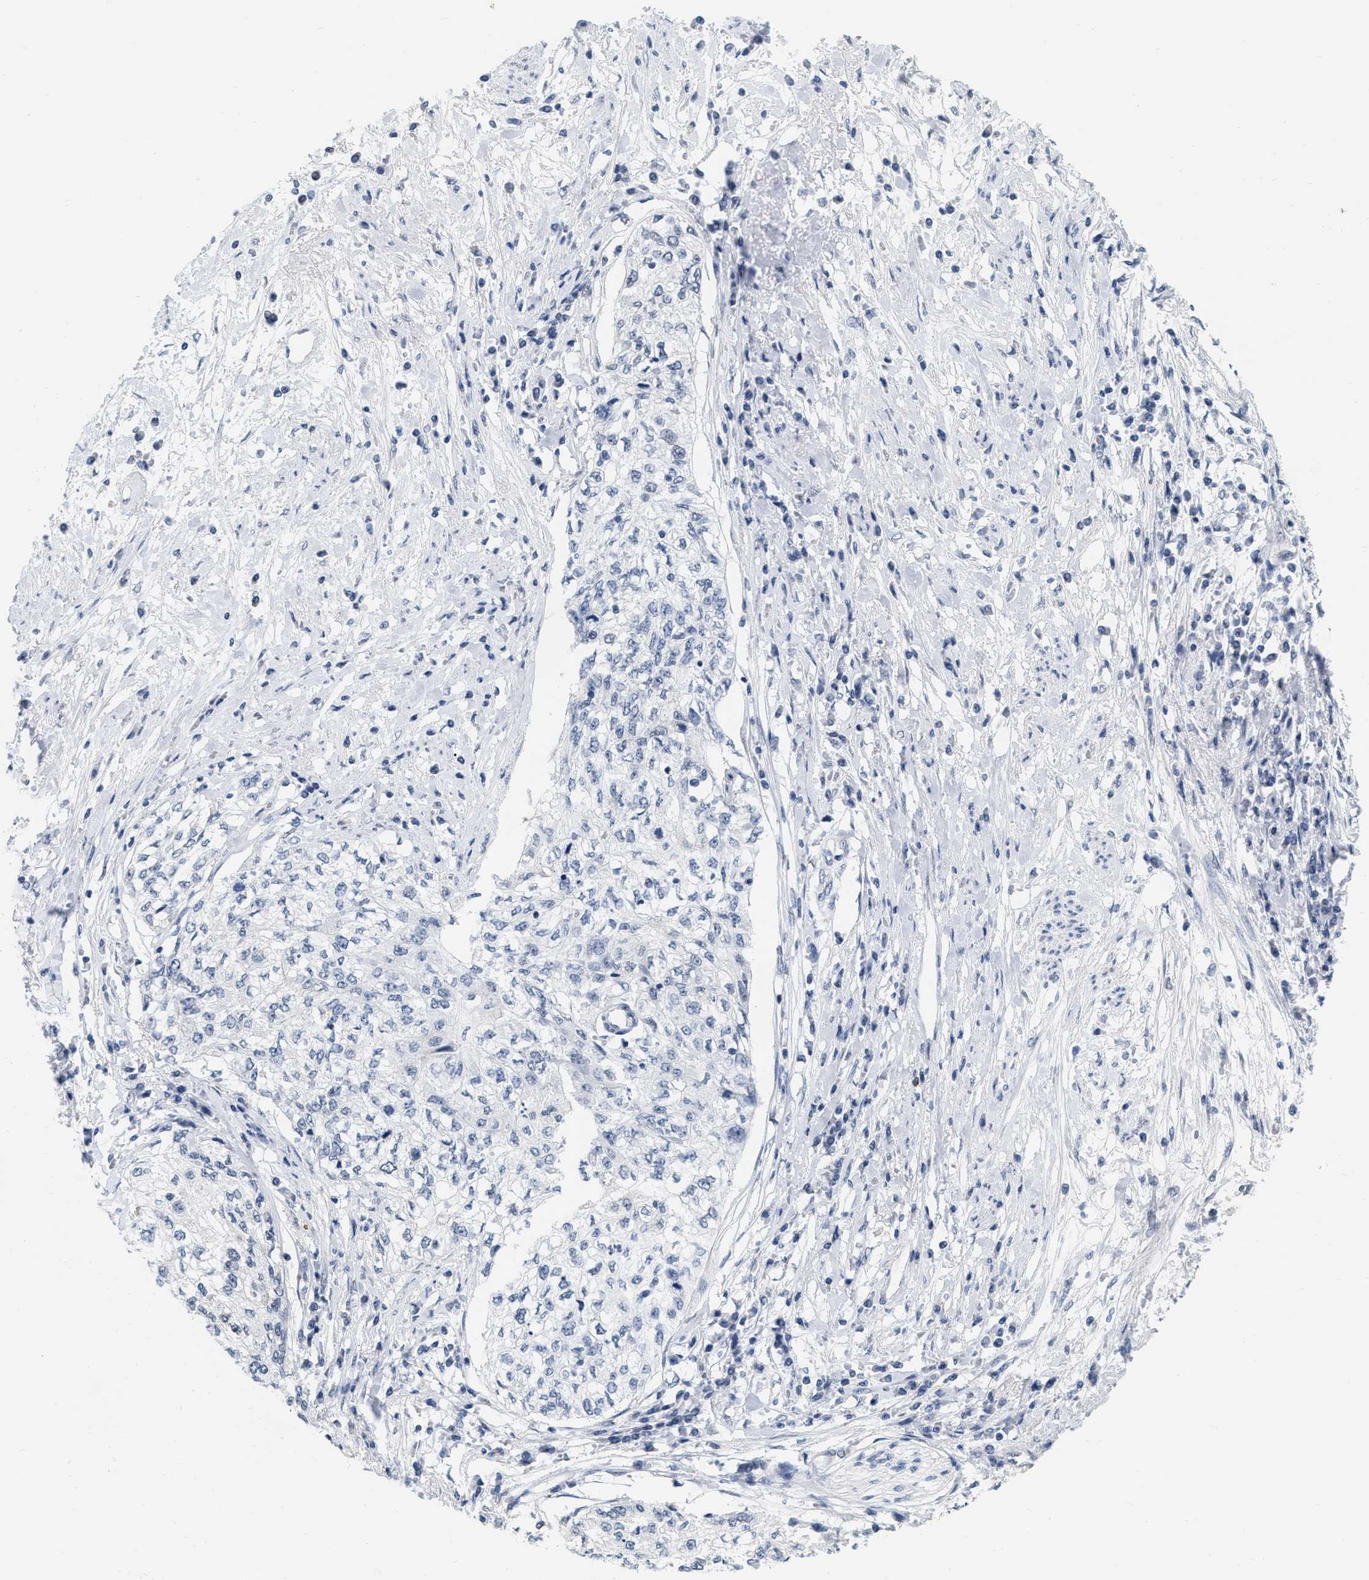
{"staining": {"intensity": "negative", "quantity": "none", "location": "none"}, "tissue": "cervical cancer", "cell_type": "Tumor cells", "image_type": "cancer", "snomed": [{"axis": "morphology", "description": "Squamous cell carcinoma, NOS"}, {"axis": "topography", "description": "Cervix"}], "caption": "Immunohistochemistry histopathology image of neoplastic tissue: human cervical cancer (squamous cell carcinoma) stained with DAB exhibits no significant protein expression in tumor cells.", "gene": "XIRP1", "patient": {"sex": "female", "age": 57}}